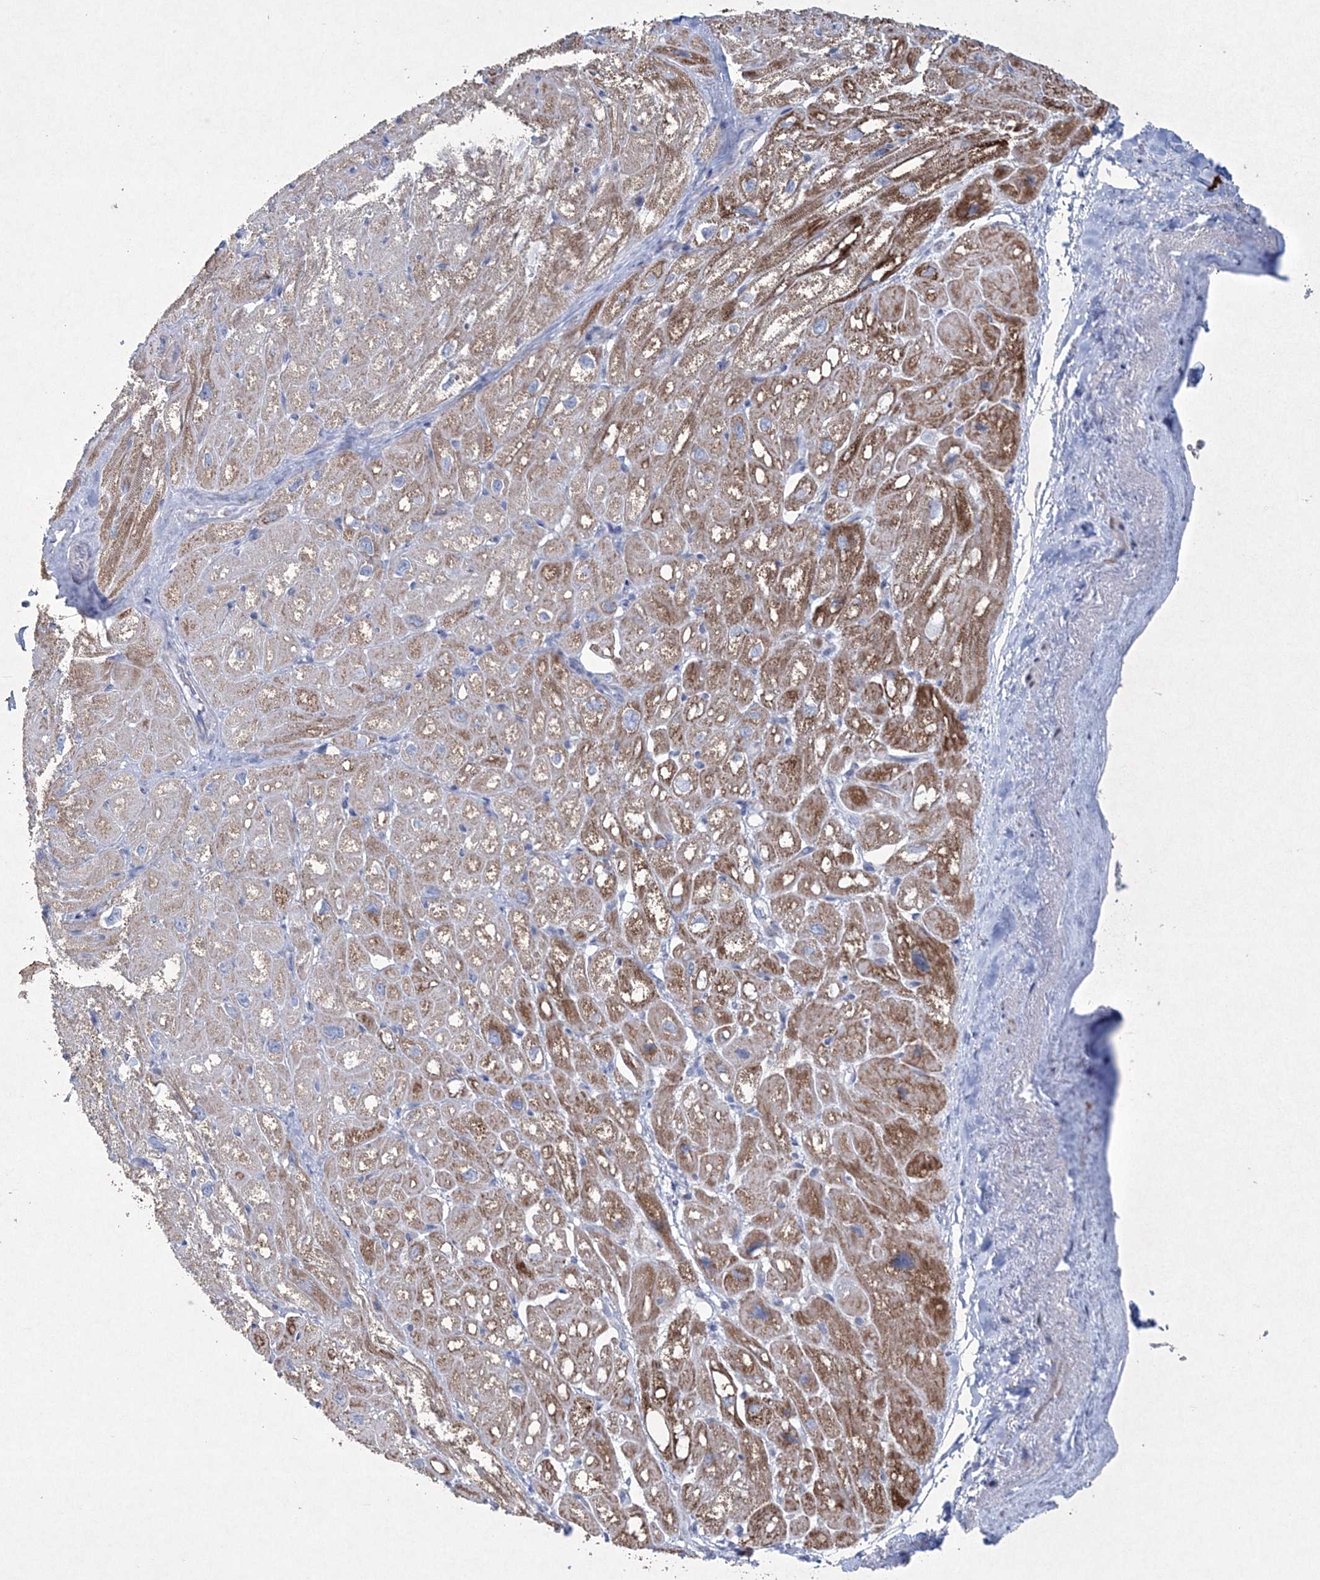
{"staining": {"intensity": "moderate", "quantity": ">75%", "location": "cytoplasmic/membranous"}, "tissue": "heart muscle", "cell_type": "Cardiomyocytes", "image_type": "normal", "snomed": [{"axis": "morphology", "description": "Normal tissue, NOS"}, {"axis": "topography", "description": "Heart"}], "caption": "Protein expression analysis of normal heart muscle exhibits moderate cytoplasmic/membranous expression in approximately >75% of cardiomyocytes. The staining was performed using DAB (3,3'-diaminobenzidine) to visualize the protein expression in brown, while the nuclei were stained in blue with hematoxylin (Magnification: 20x).", "gene": "CES4A", "patient": {"sex": "male", "age": 50}}